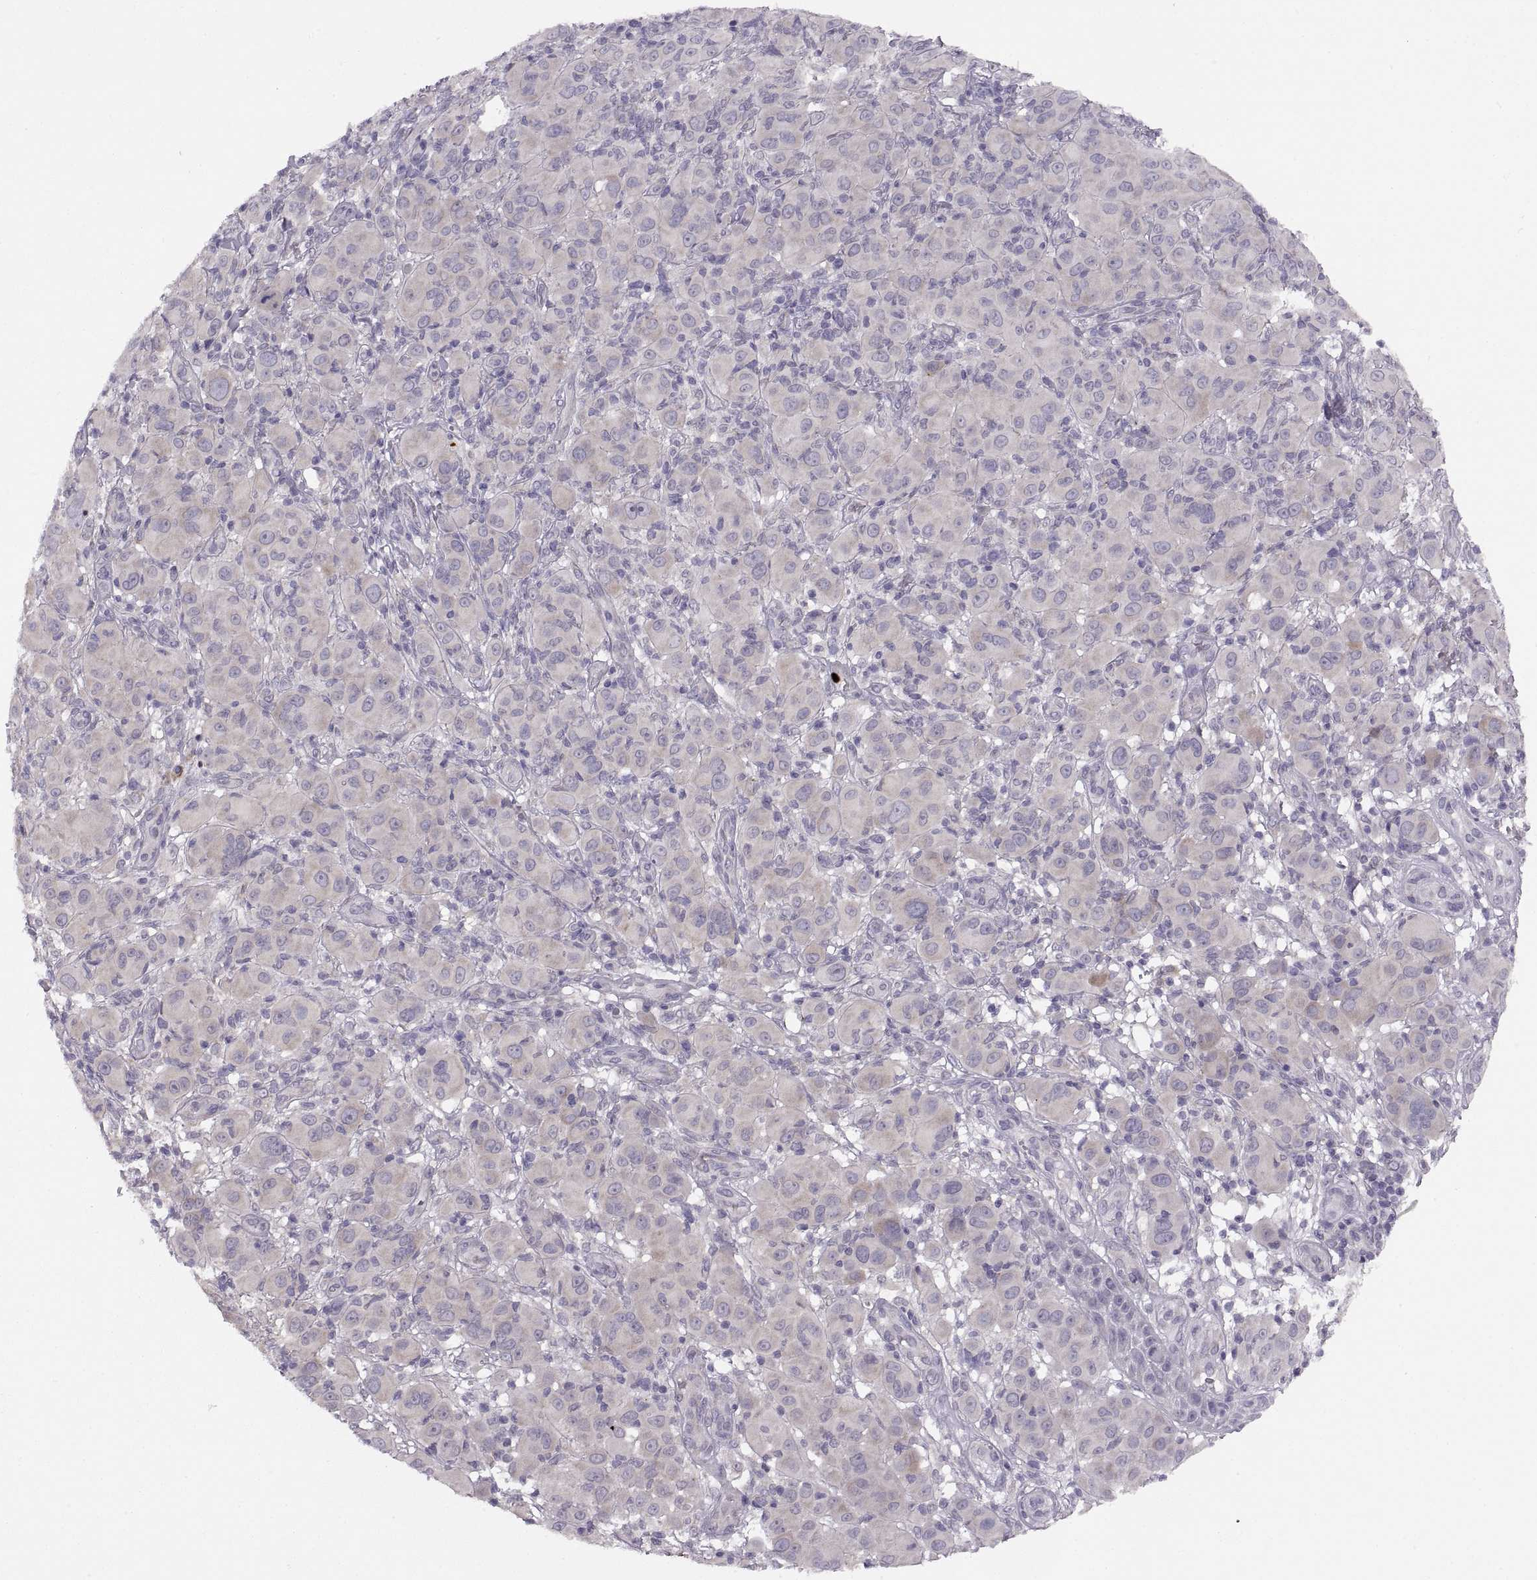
{"staining": {"intensity": "weak", "quantity": "25%-75%", "location": "cytoplasmic/membranous"}, "tissue": "melanoma", "cell_type": "Tumor cells", "image_type": "cancer", "snomed": [{"axis": "morphology", "description": "Malignant melanoma, NOS"}, {"axis": "topography", "description": "Skin"}], "caption": "Immunohistochemical staining of melanoma exhibits weak cytoplasmic/membranous protein staining in about 25%-75% of tumor cells.", "gene": "ADH6", "patient": {"sex": "female", "age": 87}}